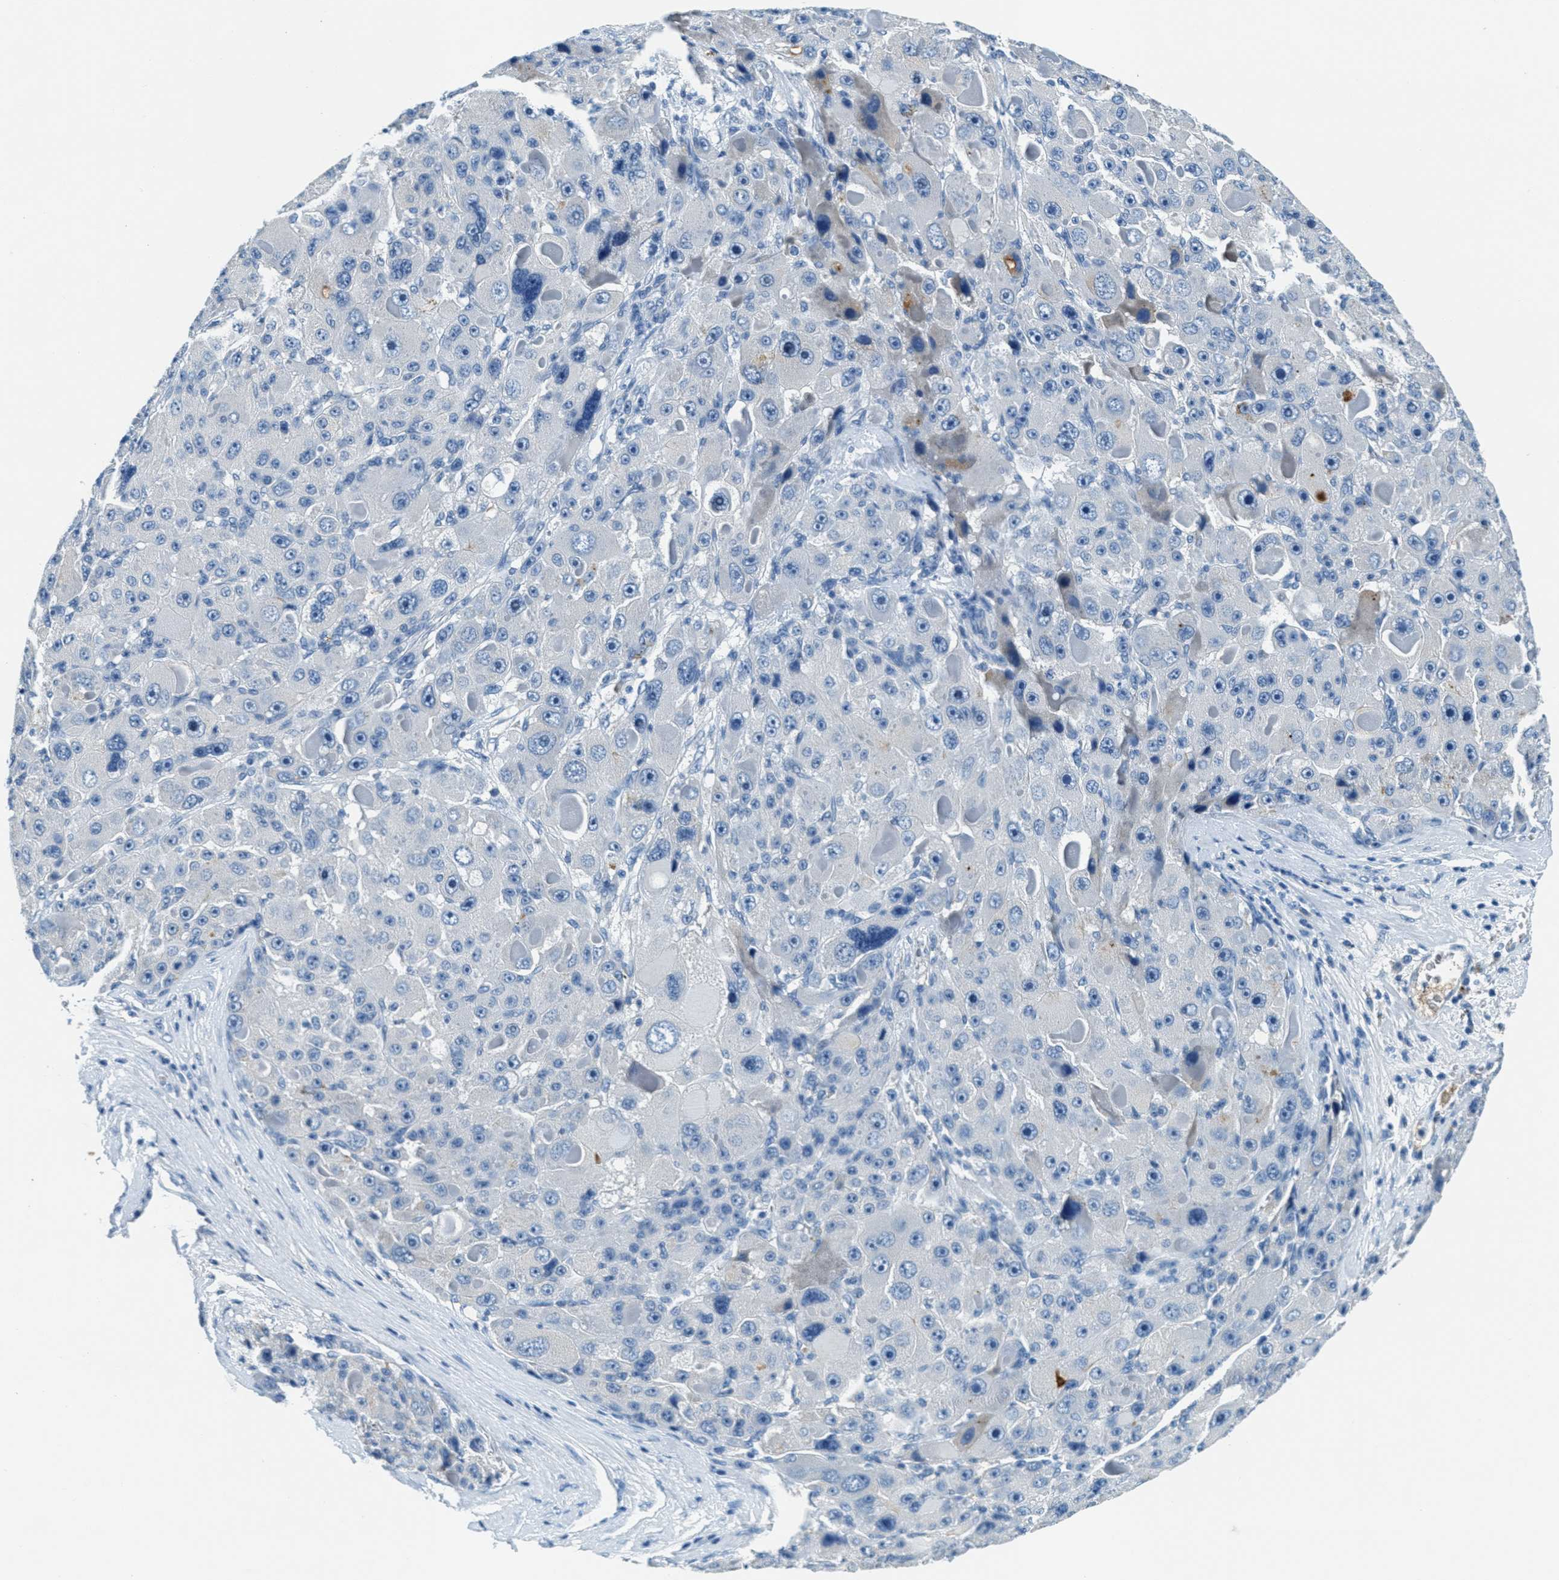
{"staining": {"intensity": "negative", "quantity": "none", "location": "none"}, "tissue": "liver cancer", "cell_type": "Tumor cells", "image_type": "cancer", "snomed": [{"axis": "morphology", "description": "Carcinoma, Hepatocellular, NOS"}, {"axis": "topography", "description": "Liver"}], "caption": "Tumor cells show no significant expression in liver hepatocellular carcinoma.", "gene": "A2M", "patient": {"sex": "male", "age": 76}}